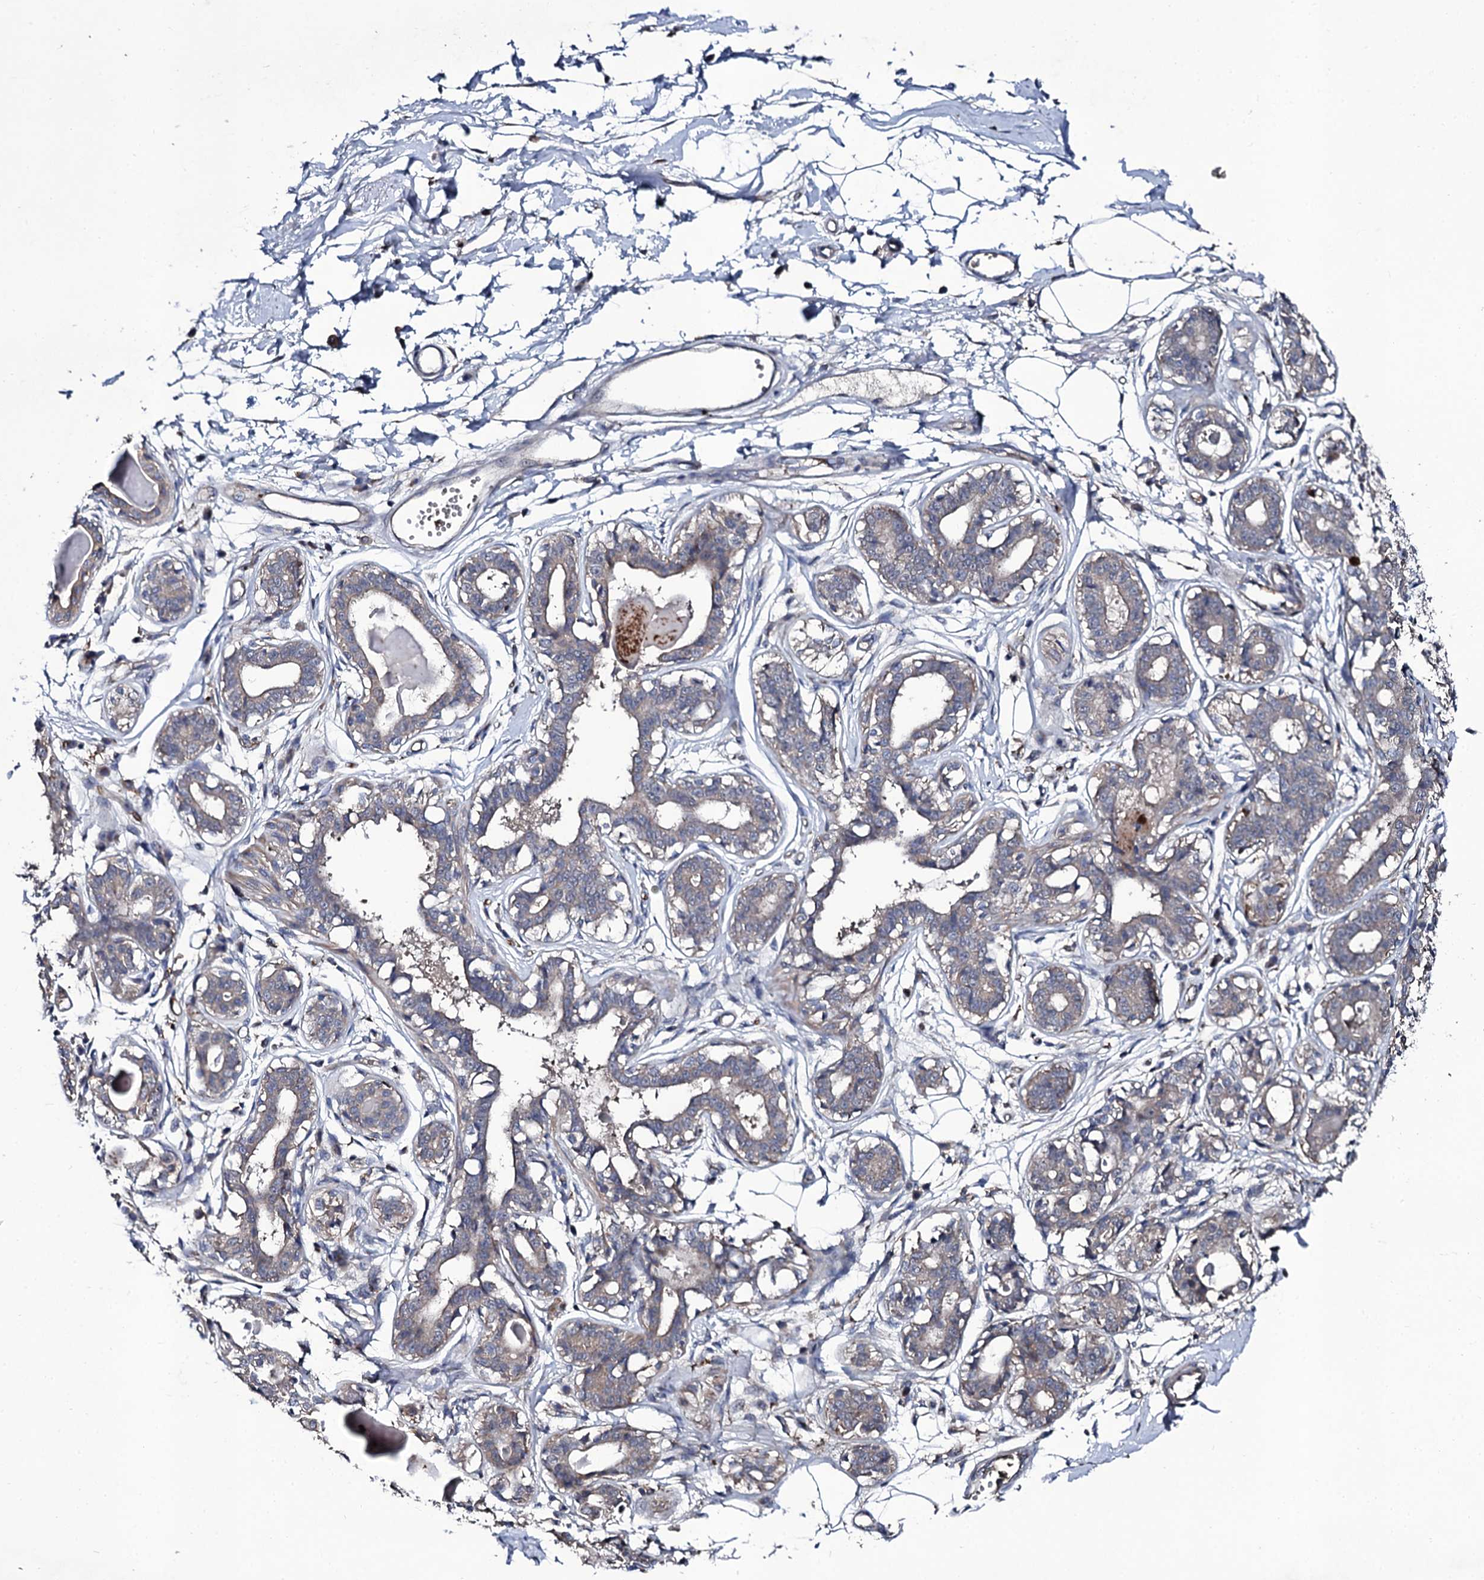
{"staining": {"intensity": "negative", "quantity": "none", "location": "none"}, "tissue": "breast", "cell_type": "Adipocytes", "image_type": "normal", "snomed": [{"axis": "morphology", "description": "Normal tissue, NOS"}, {"axis": "topography", "description": "Breast"}], "caption": "Immunohistochemistry (IHC) of benign breast reveals no expression in adipocytes. The staining is performed using DAB (3,3'-diaminobenzidine) brown chromogen with nuclei counter-stained in using hematoxylin.", "gene": "LRRC28", "patient": {"sex": "female", "age": 45}}